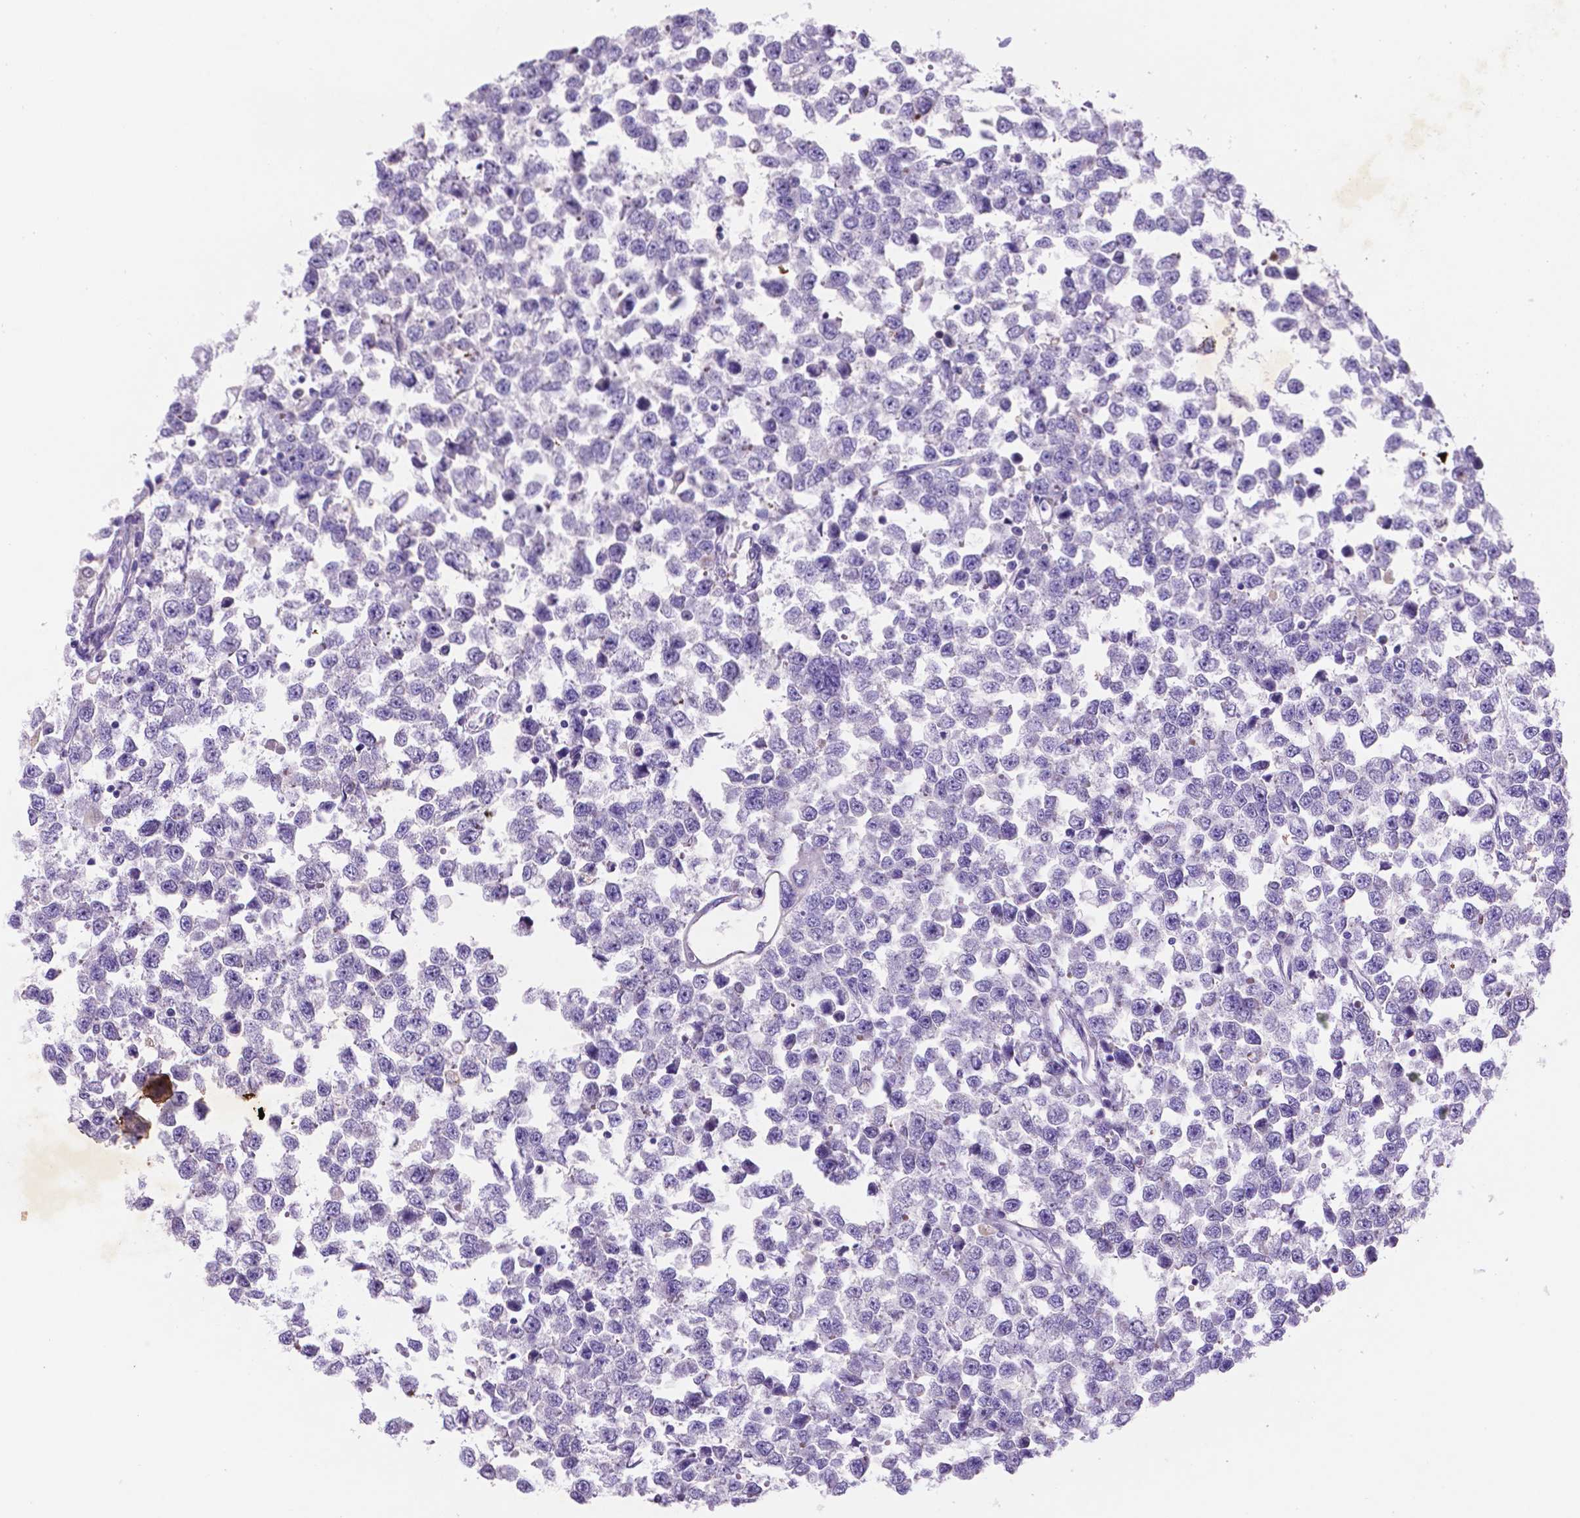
{"staining": {"intensity": "negative", "quantity": "none", "location": "none"}, "tissue": "testis cancer", "cell_type": "Tumor cells", "image_type": "cancer", "snomed": [{"axis": "morphology", "description": "Normal tissue, NOS"}, {"axis": "morphology", "description": "Seminoma, NOS"}, {"axis": "topography", "description": "Testis"}, {"axis": "topography", "description": "Epididymis"}], "caption": "Human testis cancer stained for a protein using immunohistochemistry reveals no expression in tumor cells.", "gene": "TM4SF20", "patient": {"sex": "male", "age": 34}}